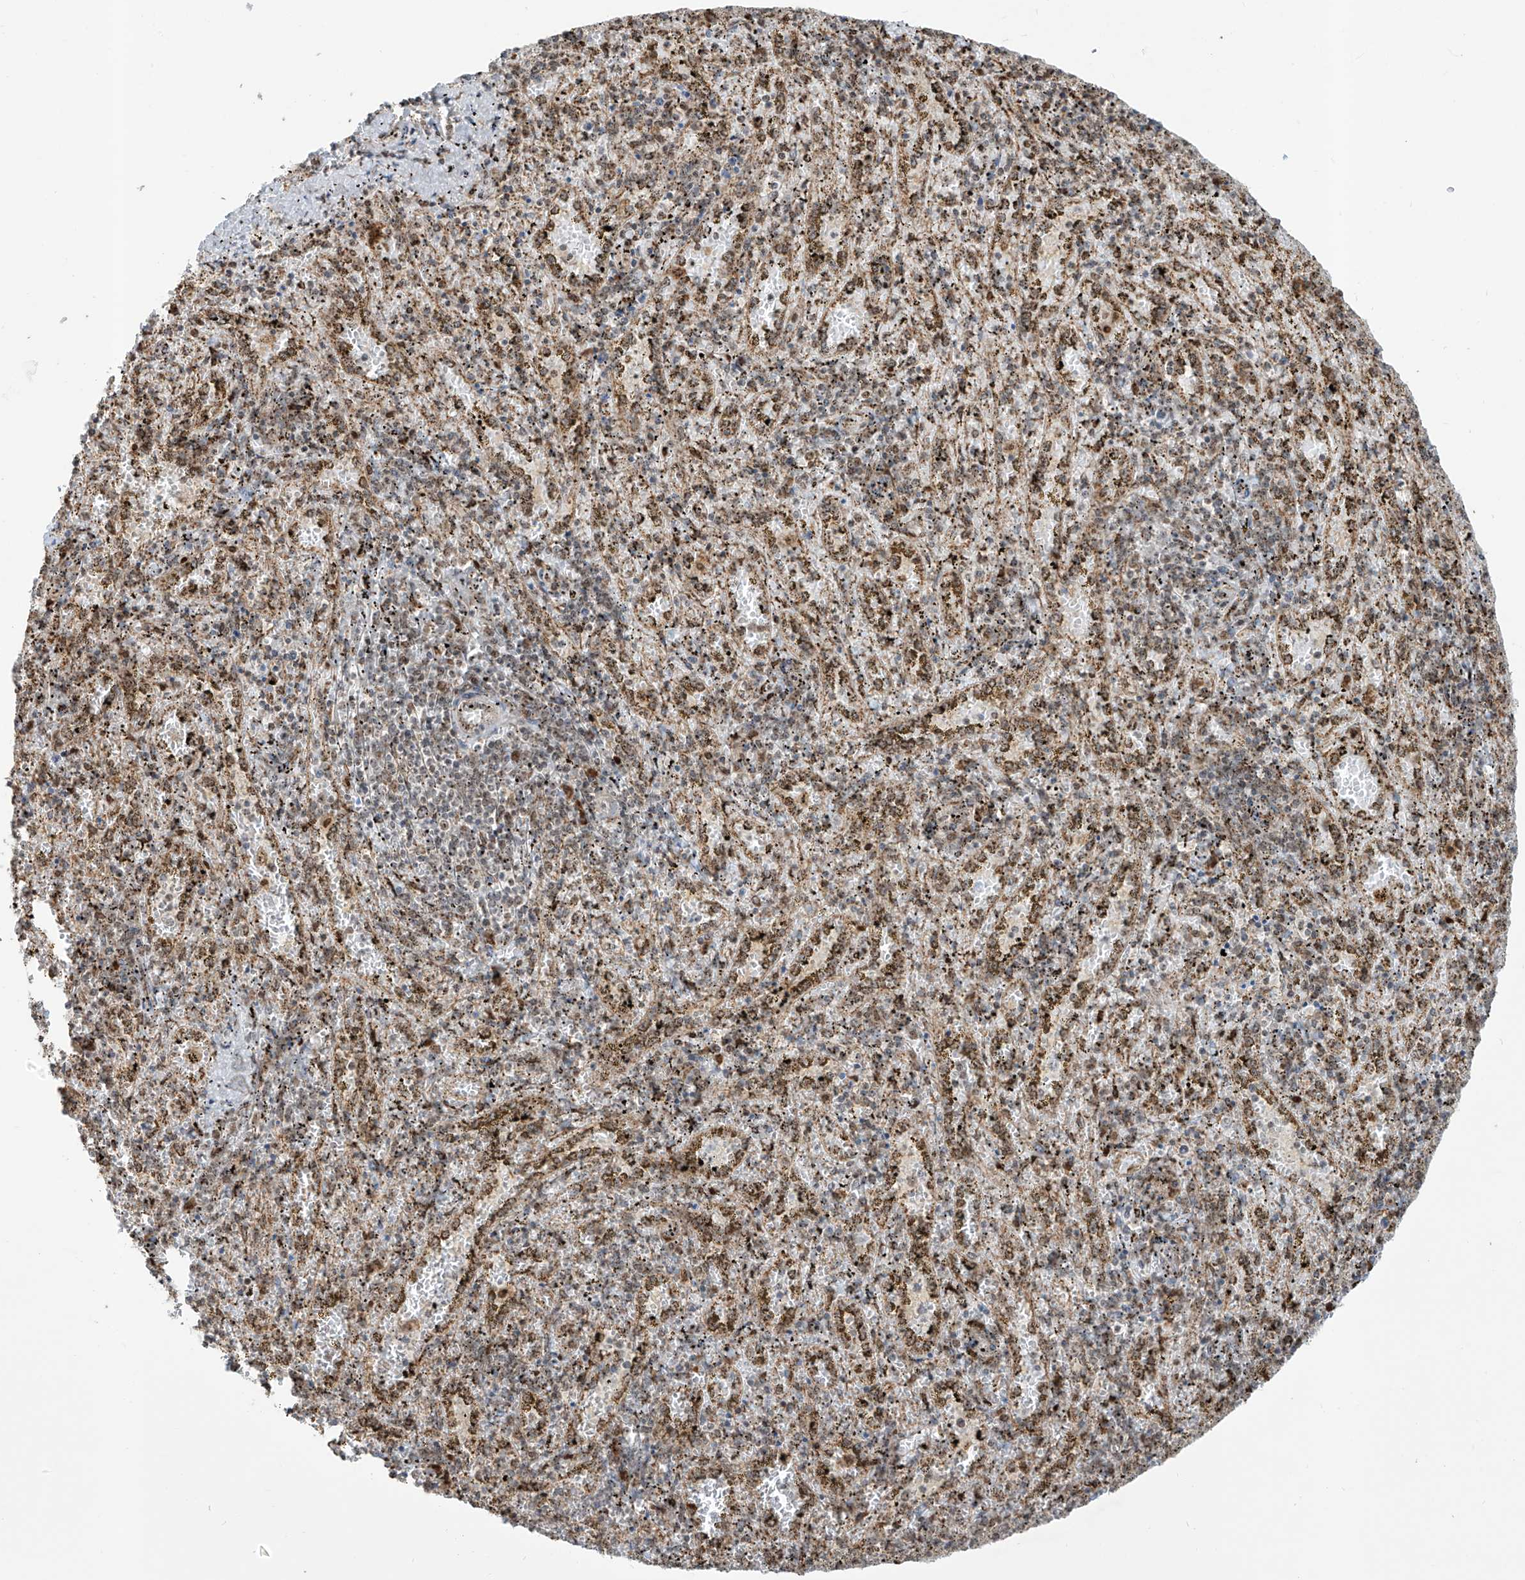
{"staining": {"intensity": "weak", "quantity": "<25%", "location": "nuclear"}, "tissue": "spleen", "cell_type": "Cells in red pulp", "image_type": "normal", "snomed": [{"axis": "morphology", "description": "Normal tissue, NOS"}, {"axis": "topography", "description": "Spleen"}], "caption": "Immunohistochemistry (IHC) micrograph of benign human spleen stained for a protein (brown), which exhibits no expression in cells in red pulp. (DAB (3,3'-diaminobenzidine) immunohistochemistry, high magnification).", "gene": "ZBTB8A", "patient": {"sex": "male", "age": 11}}